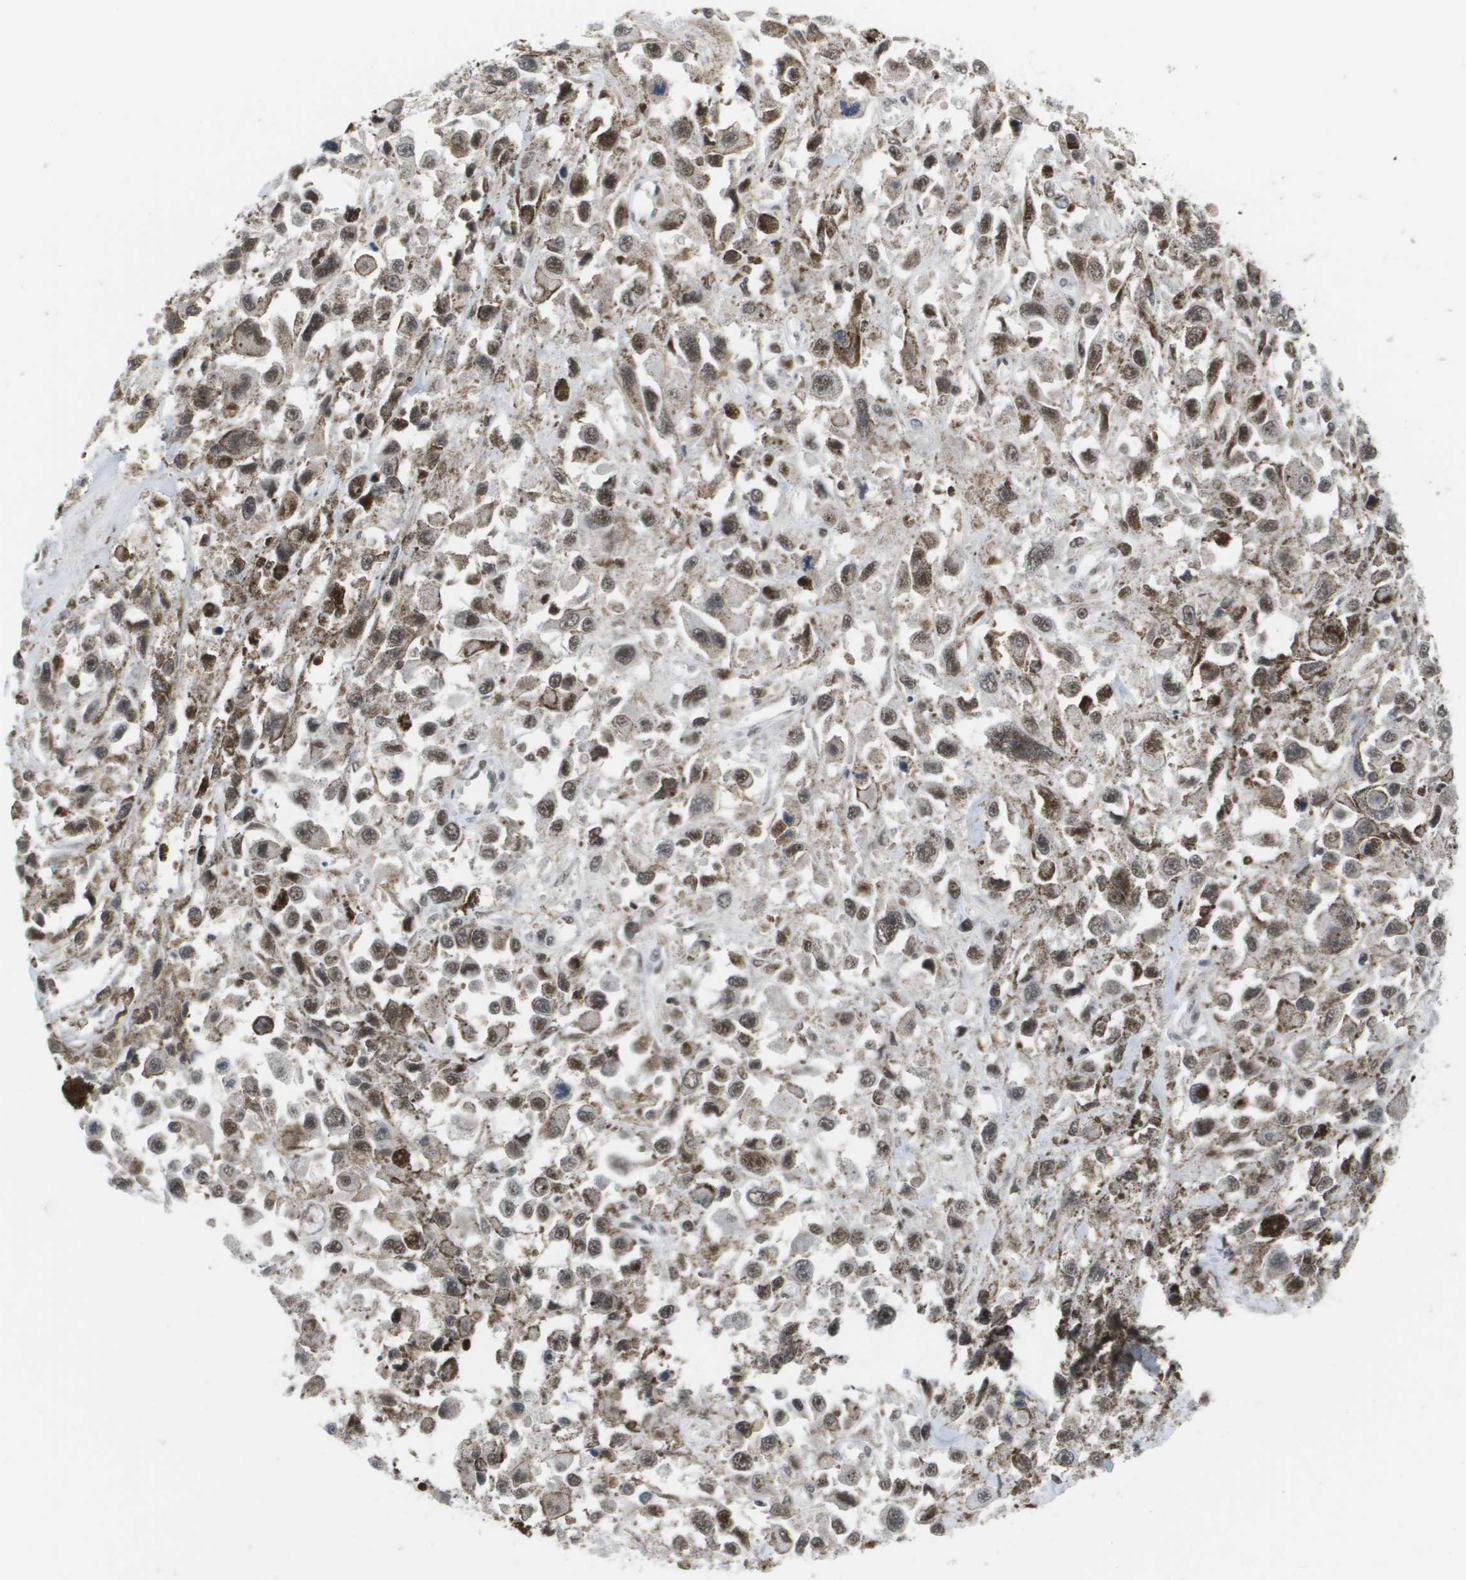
{"staining": {"intensity": "weak", "quantity": ">75%", "location": "nuclear"}, "tissue": "melanoma", "cell_type": "Tumor cells", "image_type": "cancer", "snomed": [{"axis": "morphology", "description": "Malignant melanoma, Metastatic site"}, {"axis": "topography", "description": "Lymph node"}], "caption": "There is low levels of weak nuclear staining in tumor cells of melanoma, as demonstrated by immunohistochemical staining (brown color).", "gene": "ISY1", "patient": {"sex": "male", "age": 59}}